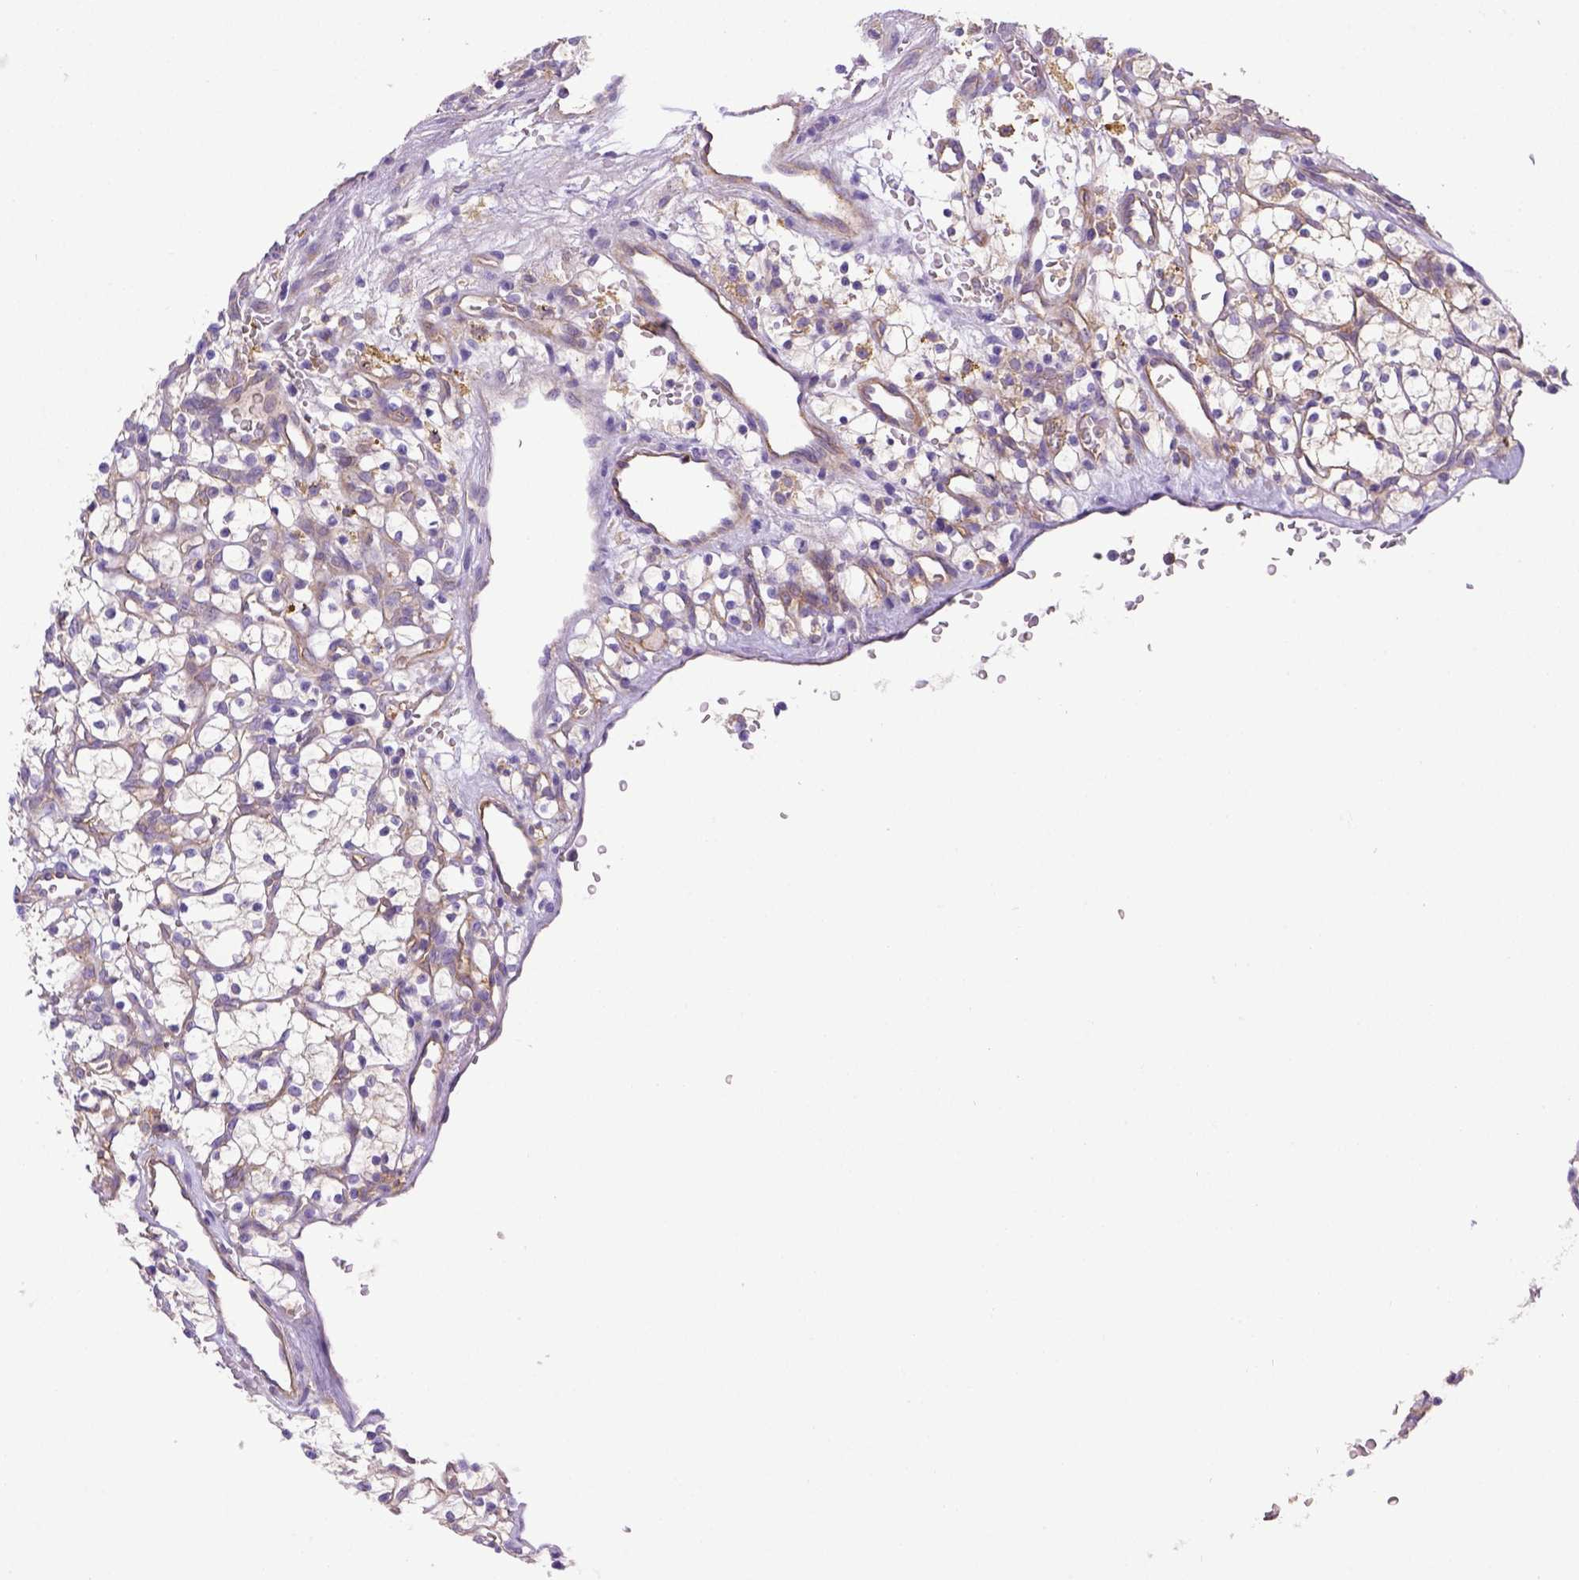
{"staining": {"intensity": "negative", "quantity": "none", "location": "none"}, "tissue": "renal cancer", "cell_type": "Tumor cells", "image_type": "cancer", "snomed": [{"axis": "morphology", "description": "Adenocarcinoma, NOS"}, {"axis": "topography", "description": "Kidney"}], "caption": "Immunohistochemistry image of neoplastic tissue: human renal cancer (adenocarcinoma) stained with DAB demonstrates no significant protein staining in tumor cells. Nuclei are stained in blue.", "gene": "CD40", "patient": {"sex": "female", "age": 64}}